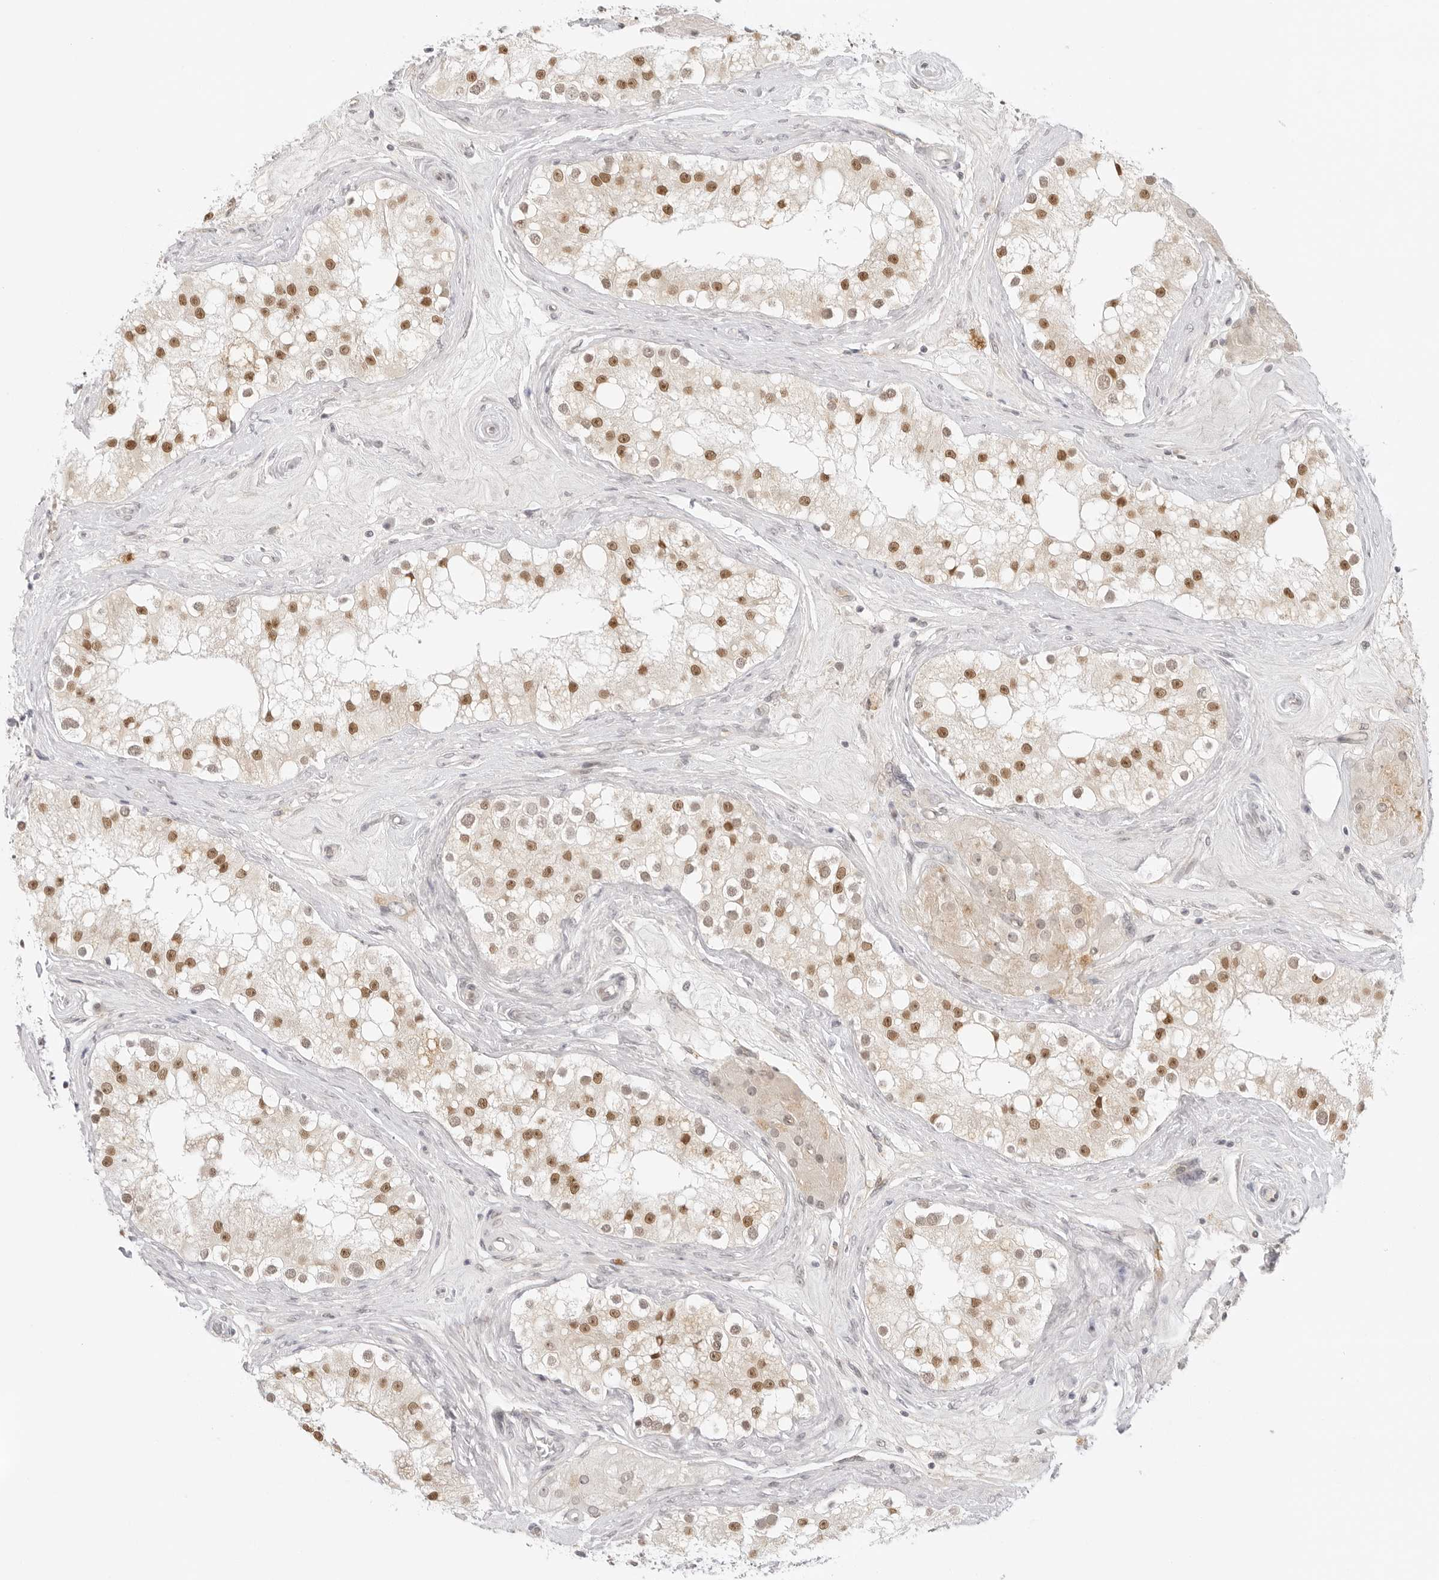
{"staining": {"intensity": "moderate", "quantity": "25%-75%", "location": "nuclear"}, "tissue": "testis", "cell_type": "Cells in seminiferous ducts", "image_type": "normal", "snomed": [{"axis": "morphology", "description": "Normal tissue, NOS"}, {"axis": "topography", "description": "Testis"}], "caption": "High-magnification brightfield microscopy of benign testis stained with DAB (brown) and counterstained with hematoxylin (blue). cells in seminiferous ducts exhibit moderate nuclear staining is identified in approximately25%-75% of cells. The staining is performed using DAB (3,3'-diaminobenzidine) brown chromogen to label protein expression. The nuclei are counter-stained blue using hematoxylin.", "gene": "MED18", "patient": {"sex": "male", "age": 84}}